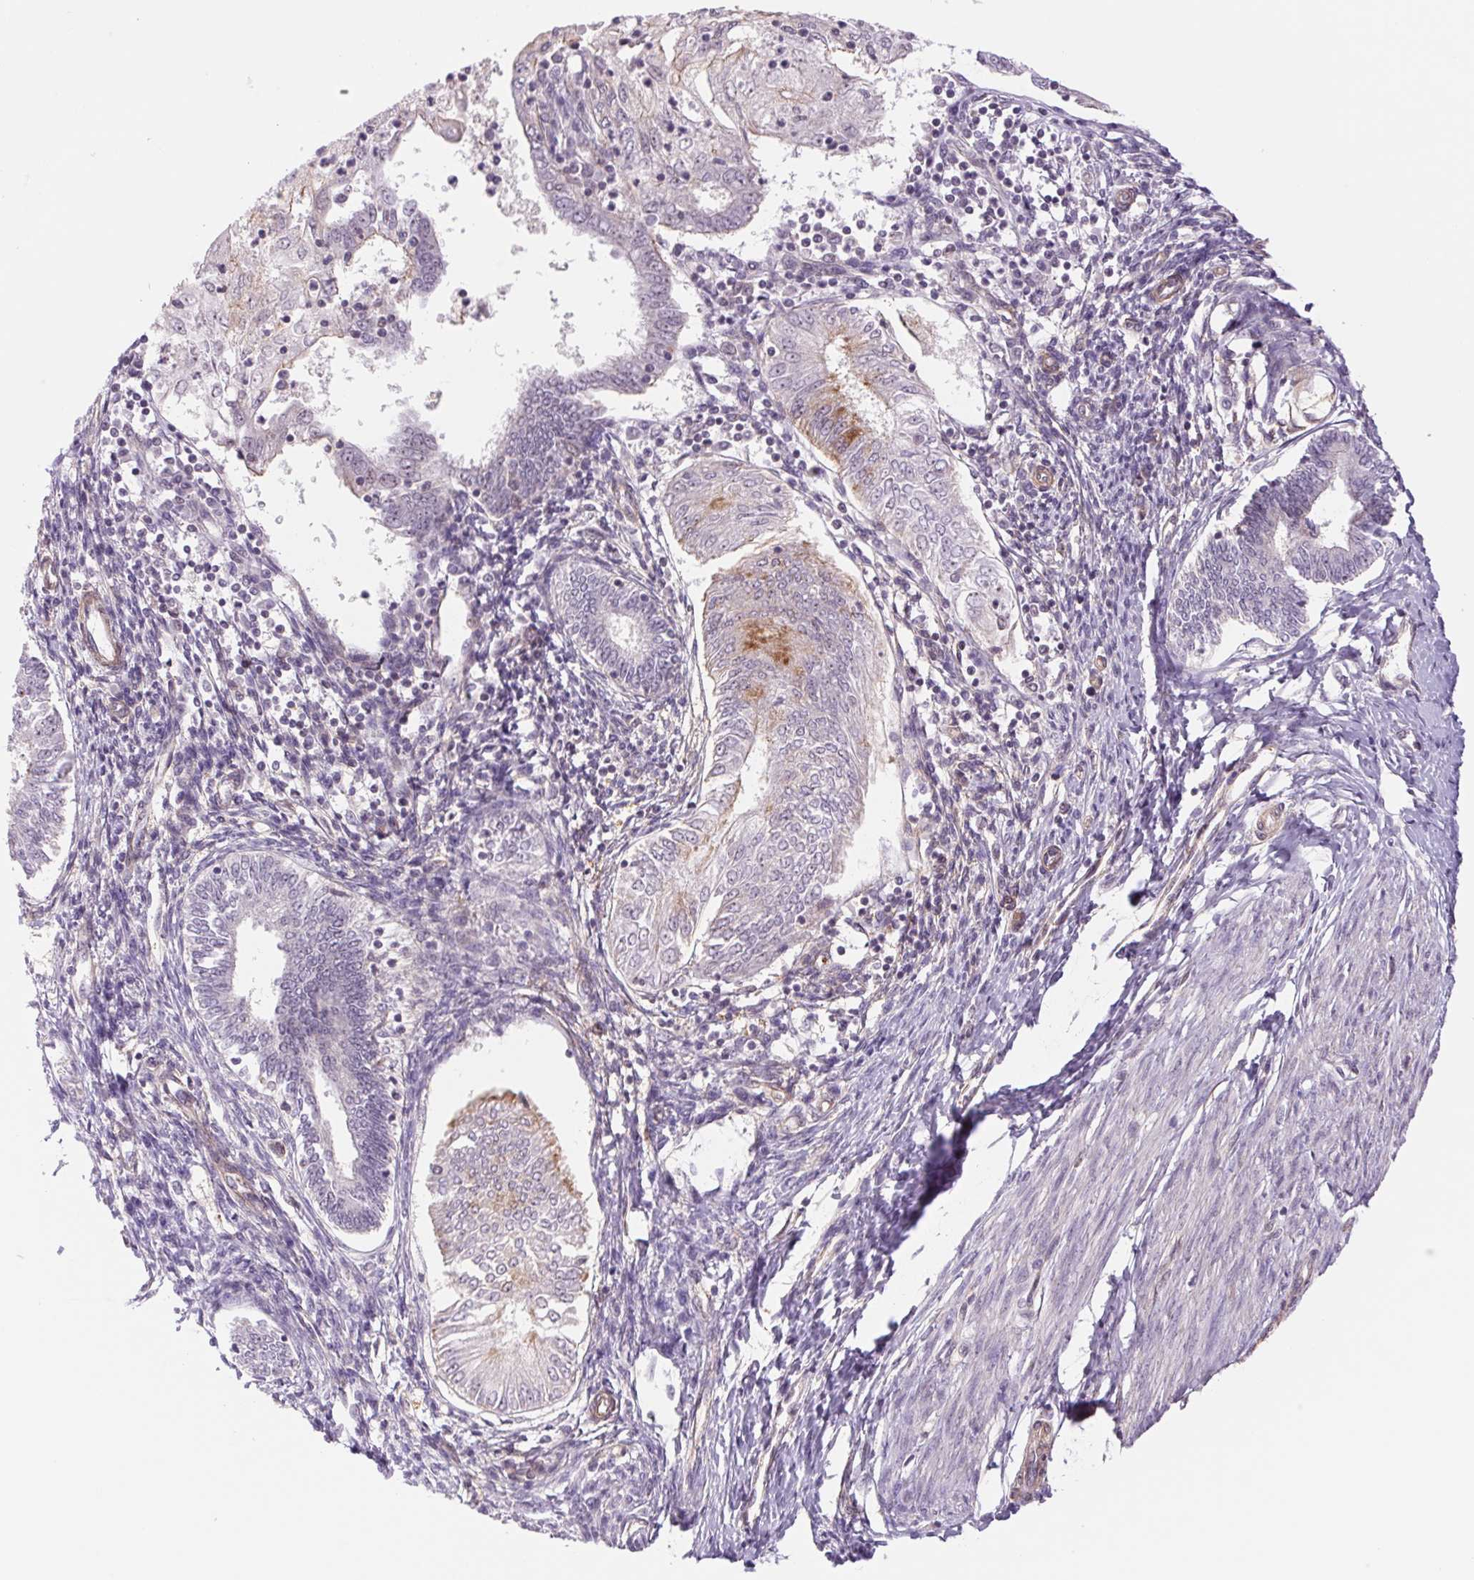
{"staining": {"intensity": "moderate", "quantity": "<25%", "location": "cytoplasmic/membranous"}, "tissue": "endometrial cancer", "cell_type": "Tumor cells", "image_type": "cancer", "snomed": [{"axis": "morphology", "description": "Adenocarcinoma, NOS"}, {"axis": "topography", "description": "Endometrium"}], "caption": "Protein analysis of endometrial cancer (adenocarcinoma) tissue shows moderate cytoplasmic/membranous staining in about <25% of tumor cells.", "gene": "CWC25", "patient": {"sex": "female", "age": 68}}